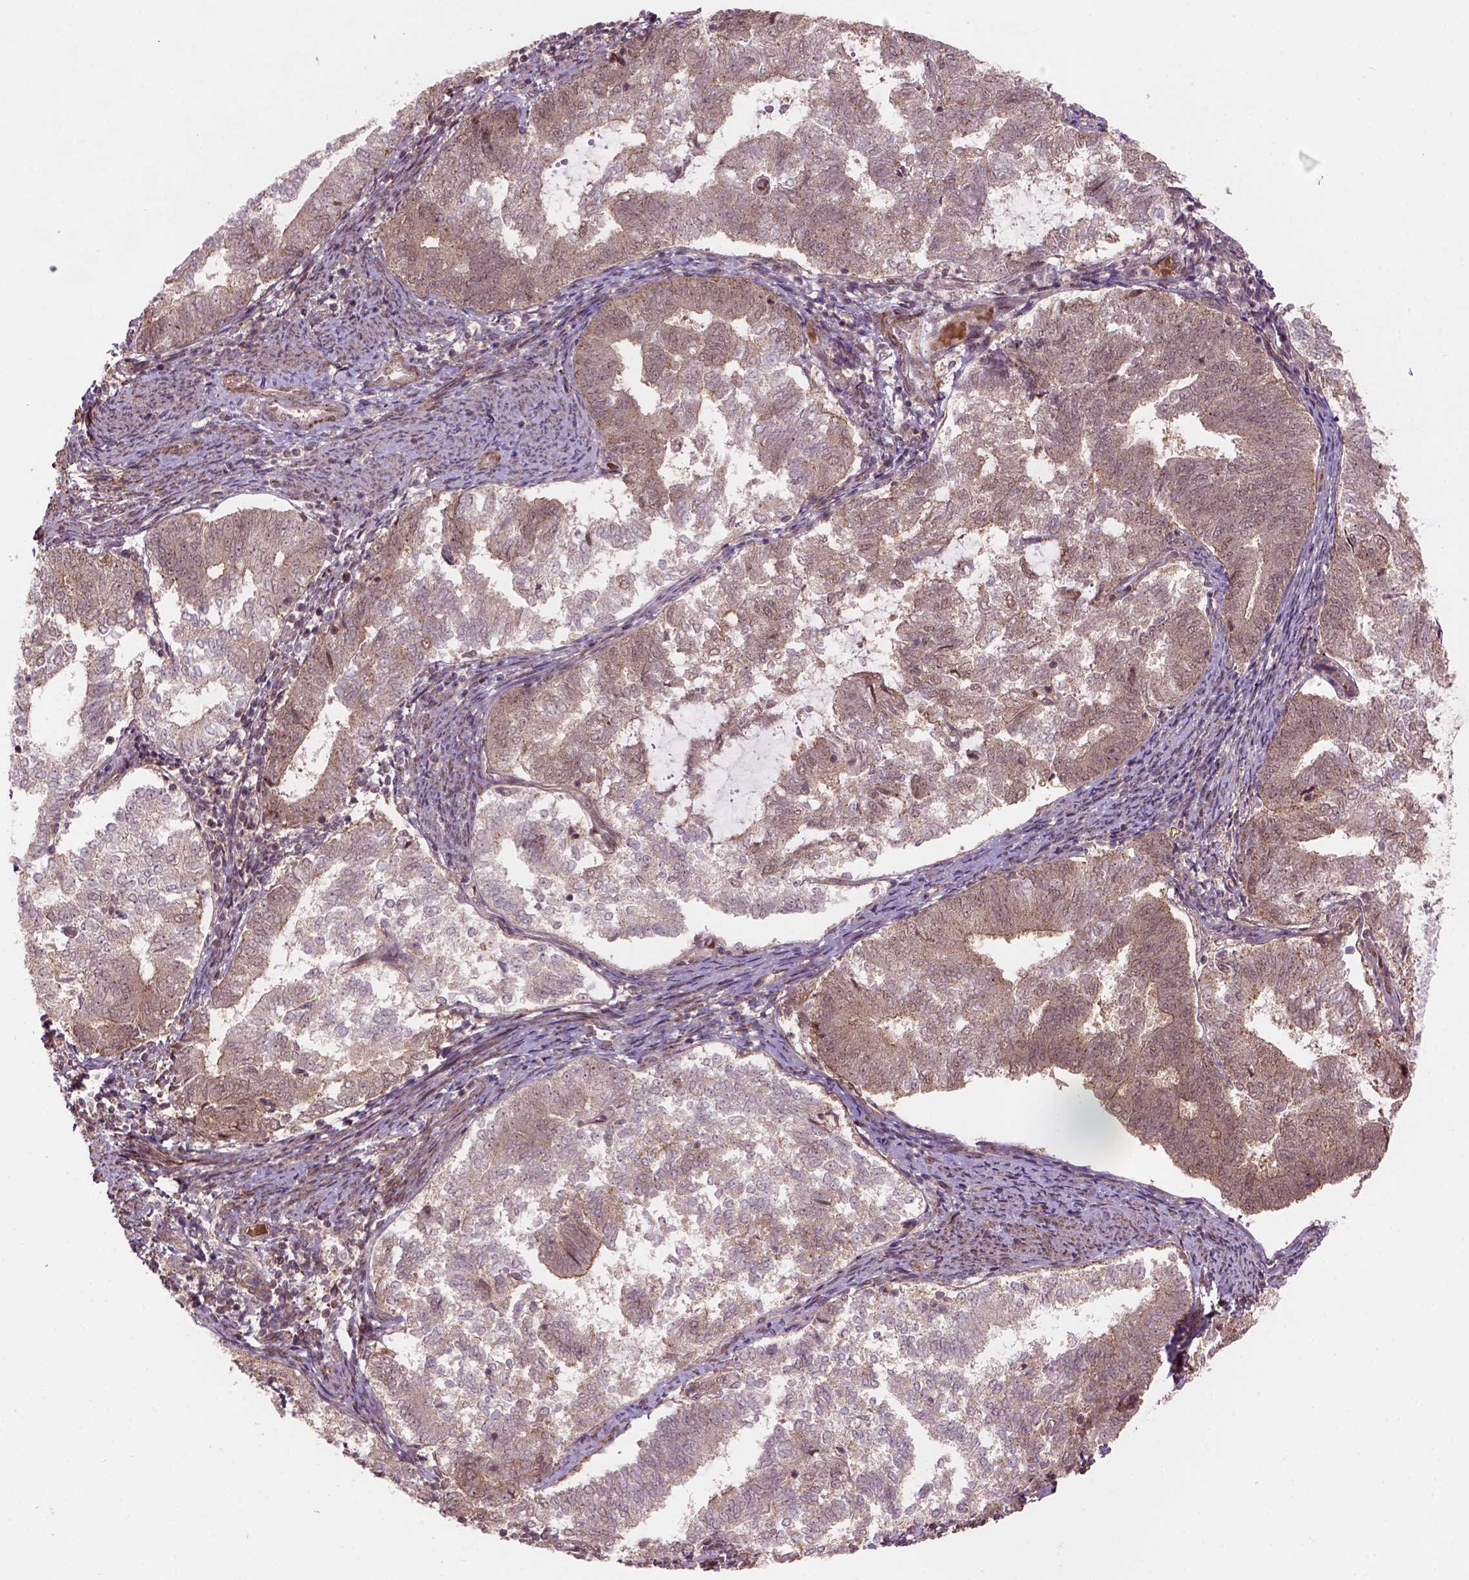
{"staining": {"intensity": "weak", "quantity": ">75%", "location": "cytoplasmic/membranous,nuclear"}, "tissue": "endometrial cancer", "cell_type": "Tumor cells", "image_type": "cancer", "snomed": [{"axis": "morphology", "description": "Adenocarcinoma, NOS"}, {"axis": "topography", "description": "Endometrium"}], "caption": "Endometrial adenocarcinoma stained for a protein (brown) displays weak cytoplasmic/membranous and nuclear positive expression in about >75% of tumor cells.", "gene": "PSMD11", "patient": {"sex": "female", "age": 65}}